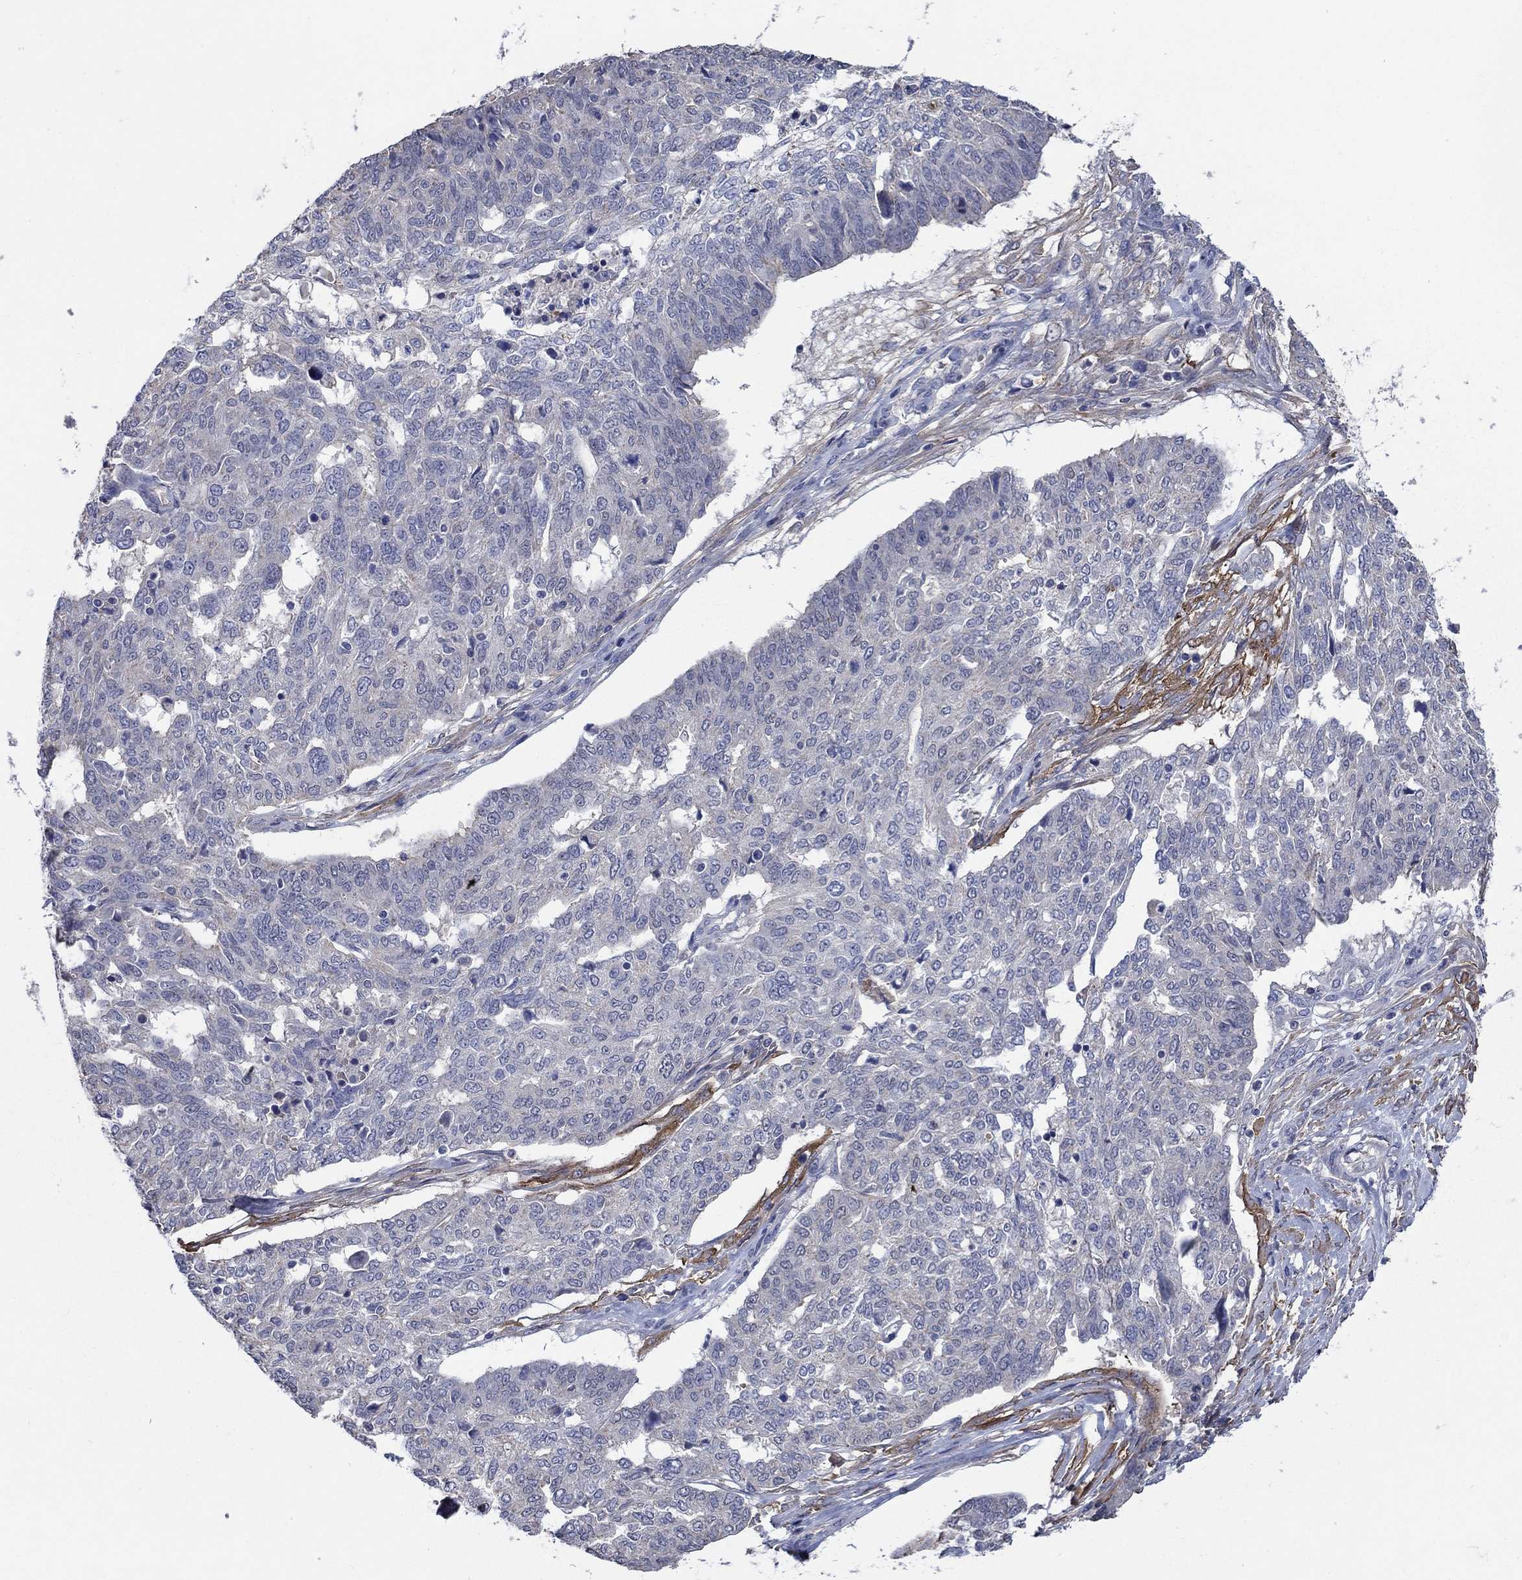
{"staining": {"intensity": "negative", "quantity": "none", "location": "none"}, "tissue": "ovarian cancer", "cell_type": "Tumor cells", "image_type": "cancer", "snomed": [{"axis": "morphology", "description": "Cystadenocarcinoma, serous, NOS"}, {"axis": "topography", "description": "Ovary"}], "caption": "Protein analysis of ovarian cancer (serous cystadenocarcinoma) demonstrates no significant expression in tumor cells.", "gene": "FLNC", "patient": {"sex": "female", "age": 67}}